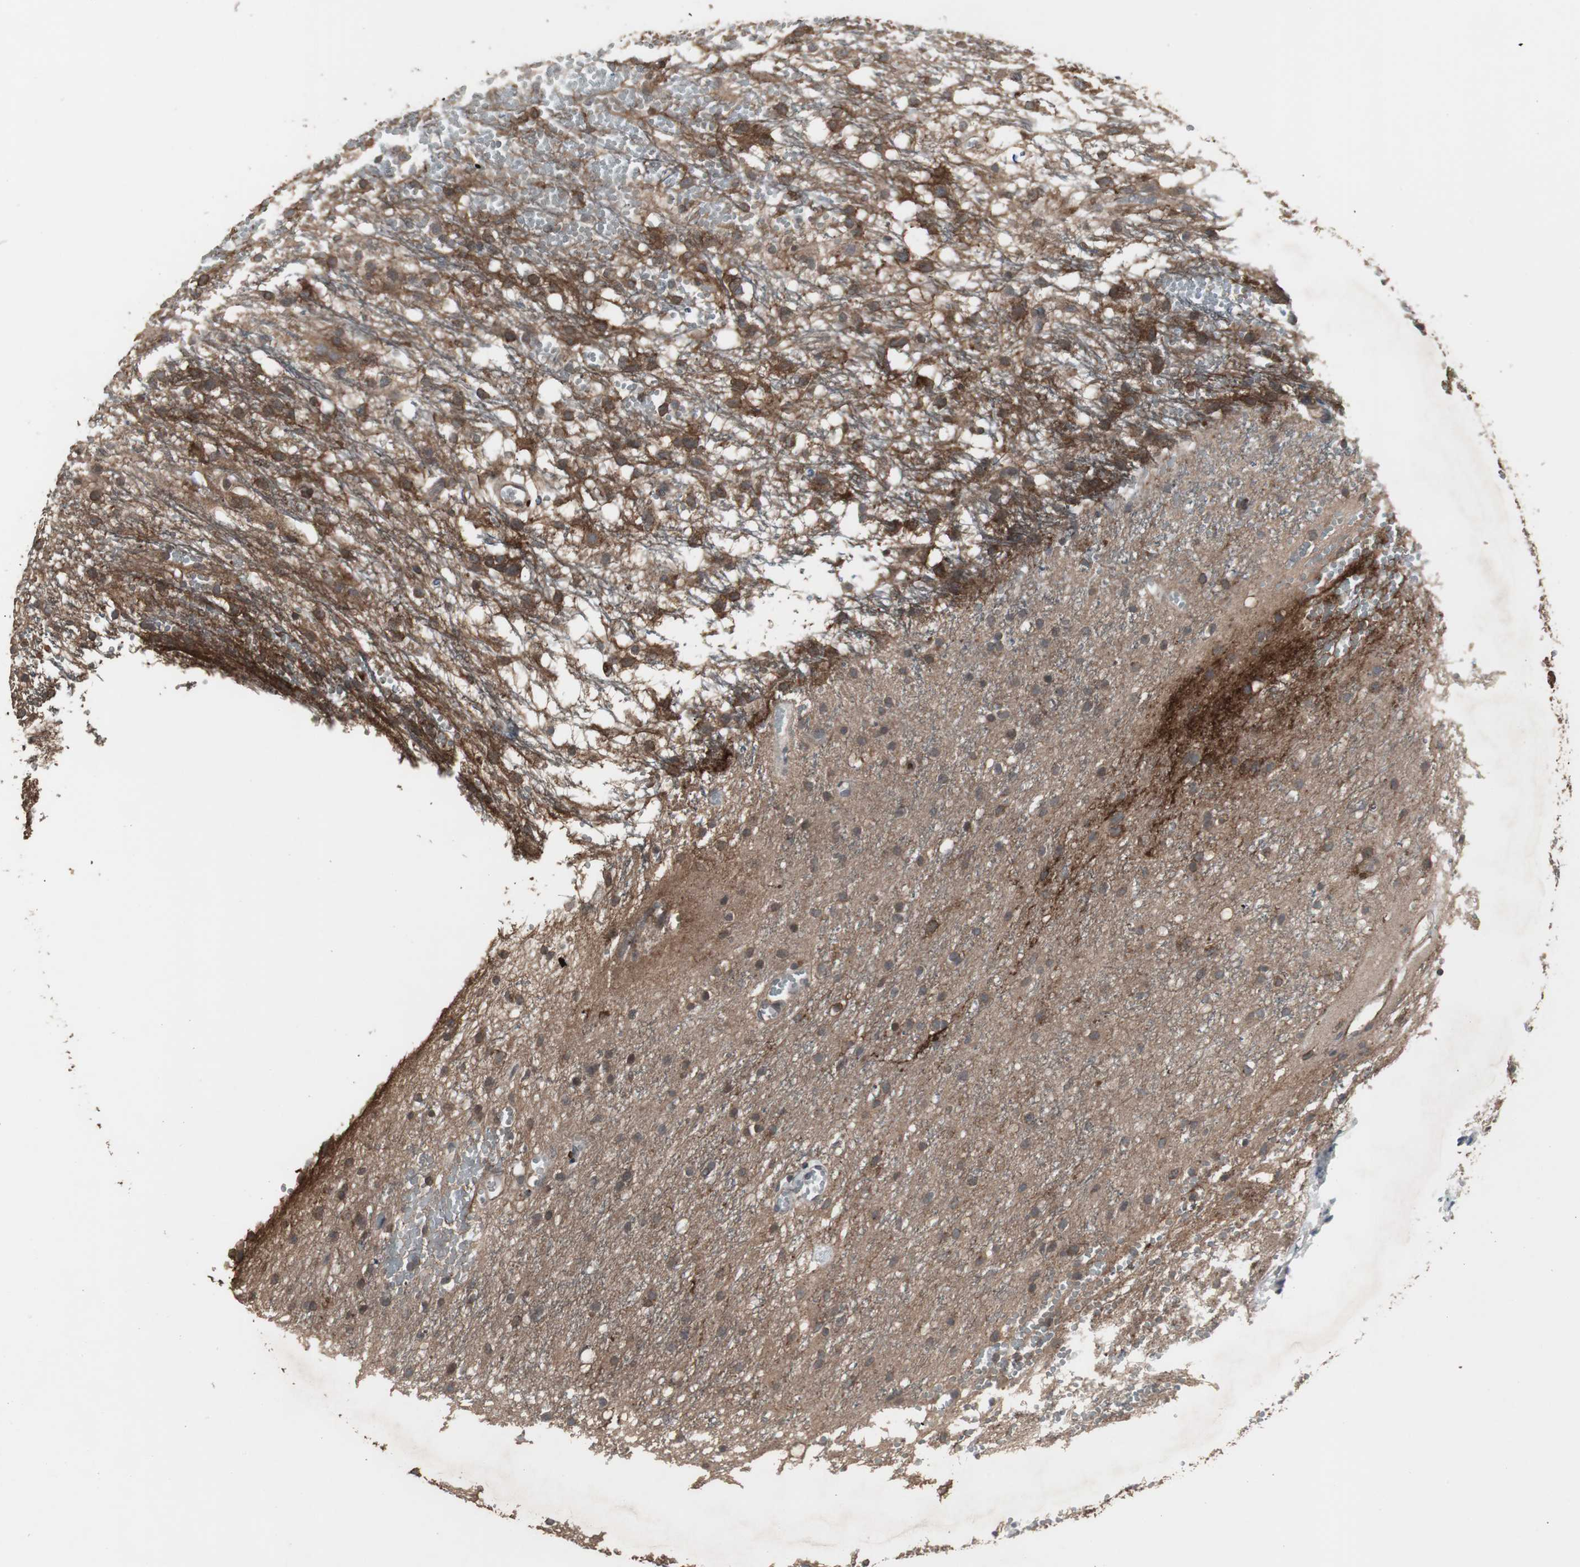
{"staining": {"intensity": "moderate", "quantity": "25%-75%", "location": "cytoplasmic/membranous"}, "tissue": "glioma", "cell_type": "Tumor cells", "image_type": "cancer", "snomed": [{"axis": "morphology", "description": "Glioma, malignant, High grade"}, {"axis": "topography", "description": "Brain"}], "caption": "A medium amount of moderate cytoplasmic/membranous expression is seen in approximately 25%-75% of tumor cells in malignant glioma (high-grade) tissue.", "gene": "ATP2B2", "patient": {"sex": "female", "age": 59}}